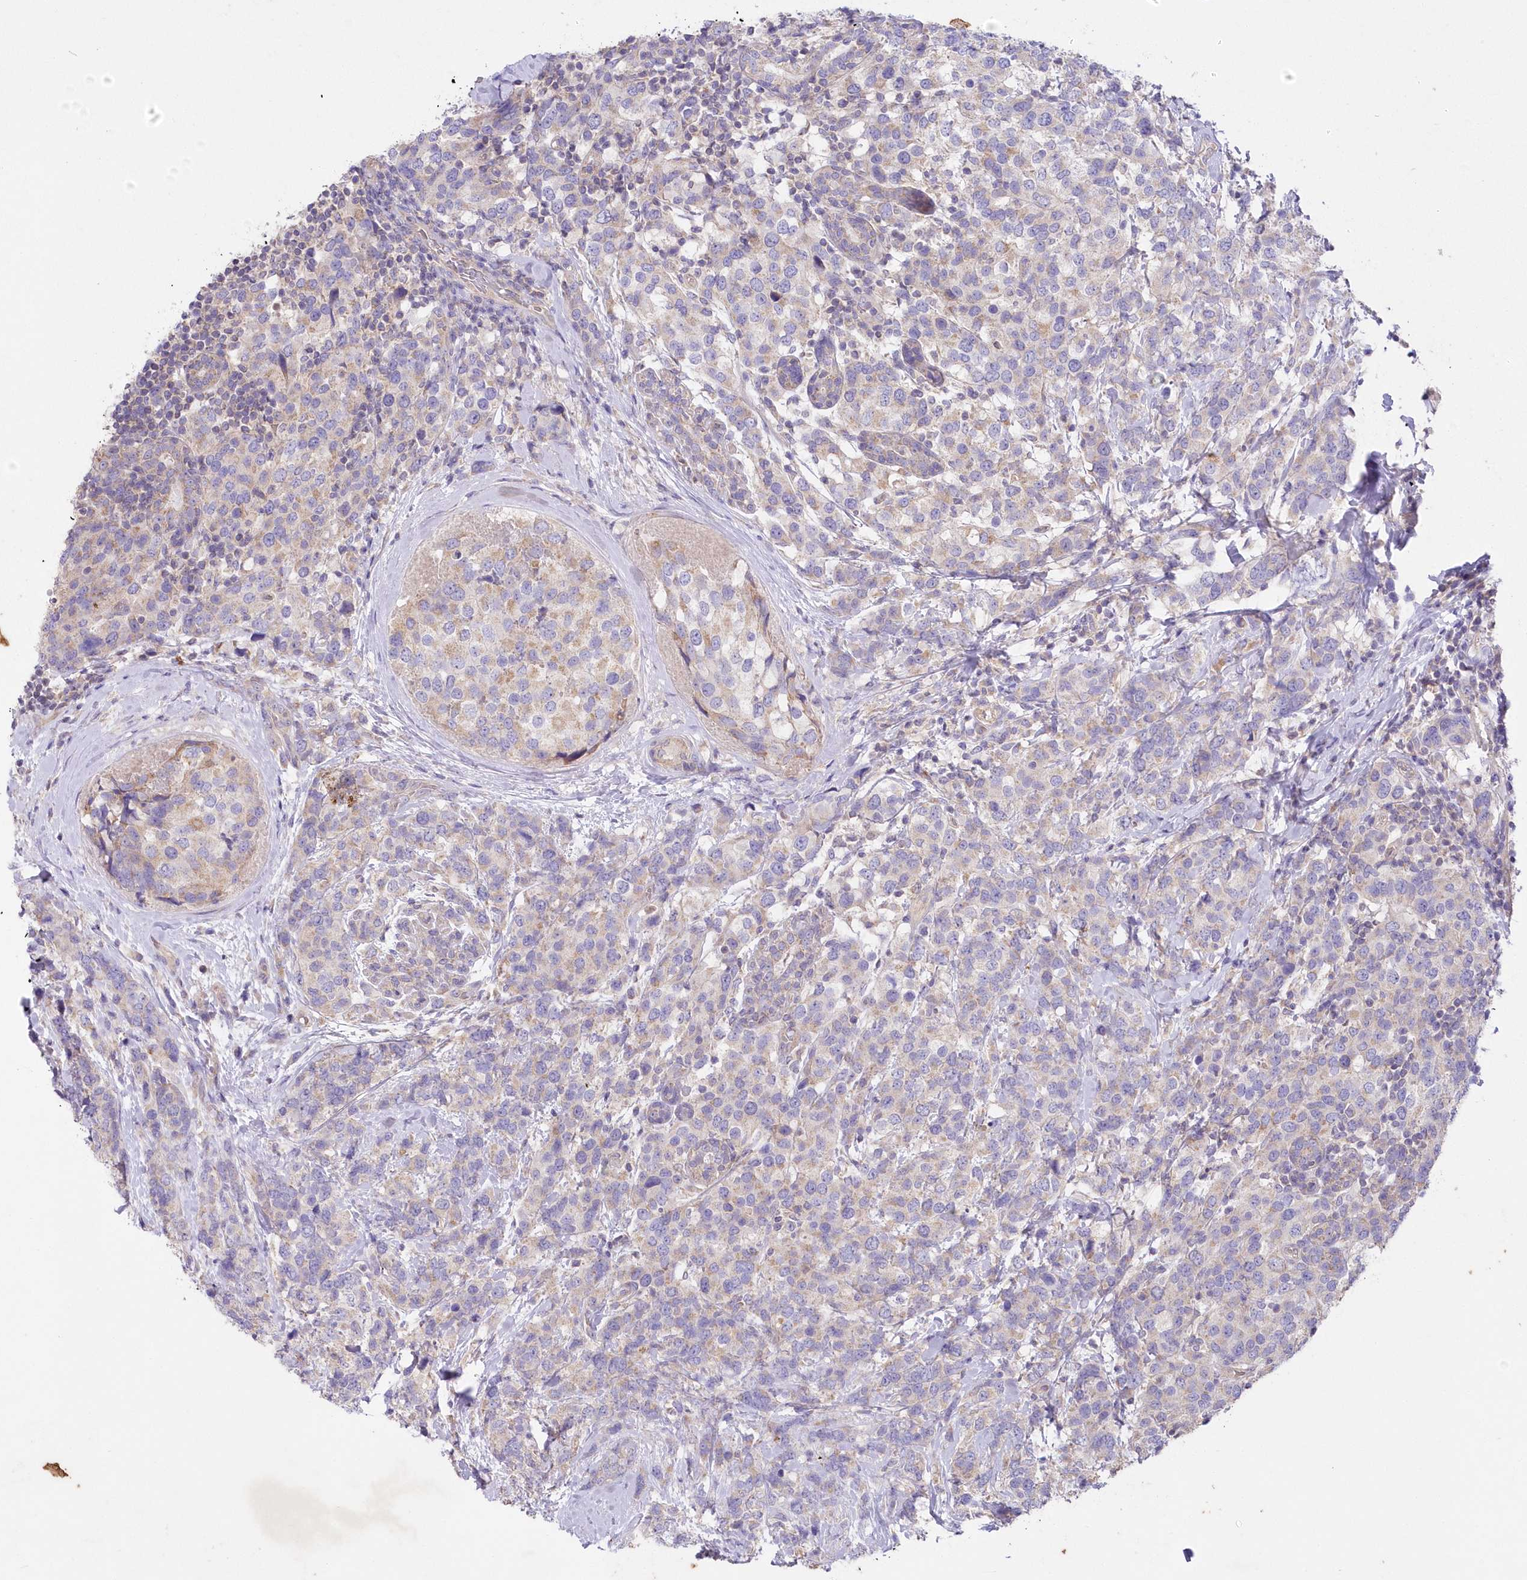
{"staining": {"intensity": "weak", "quantity": "<25%", "location": "cytoplasmic/membranous"}, "tissue": "breast cancer", "cell_type": "Tumor cells", "image_type": "cancer", "snomed": [{"axis": "morphology", "description": "Lobular carcinoma"}, {"axis": "topography", "description": "Breast"}], "caption": "The image reveals no staining of tumor cells in breast lobular carcinoma.", "gene": "ITSN2", "patient": {"sex": "female", "age": 59}}